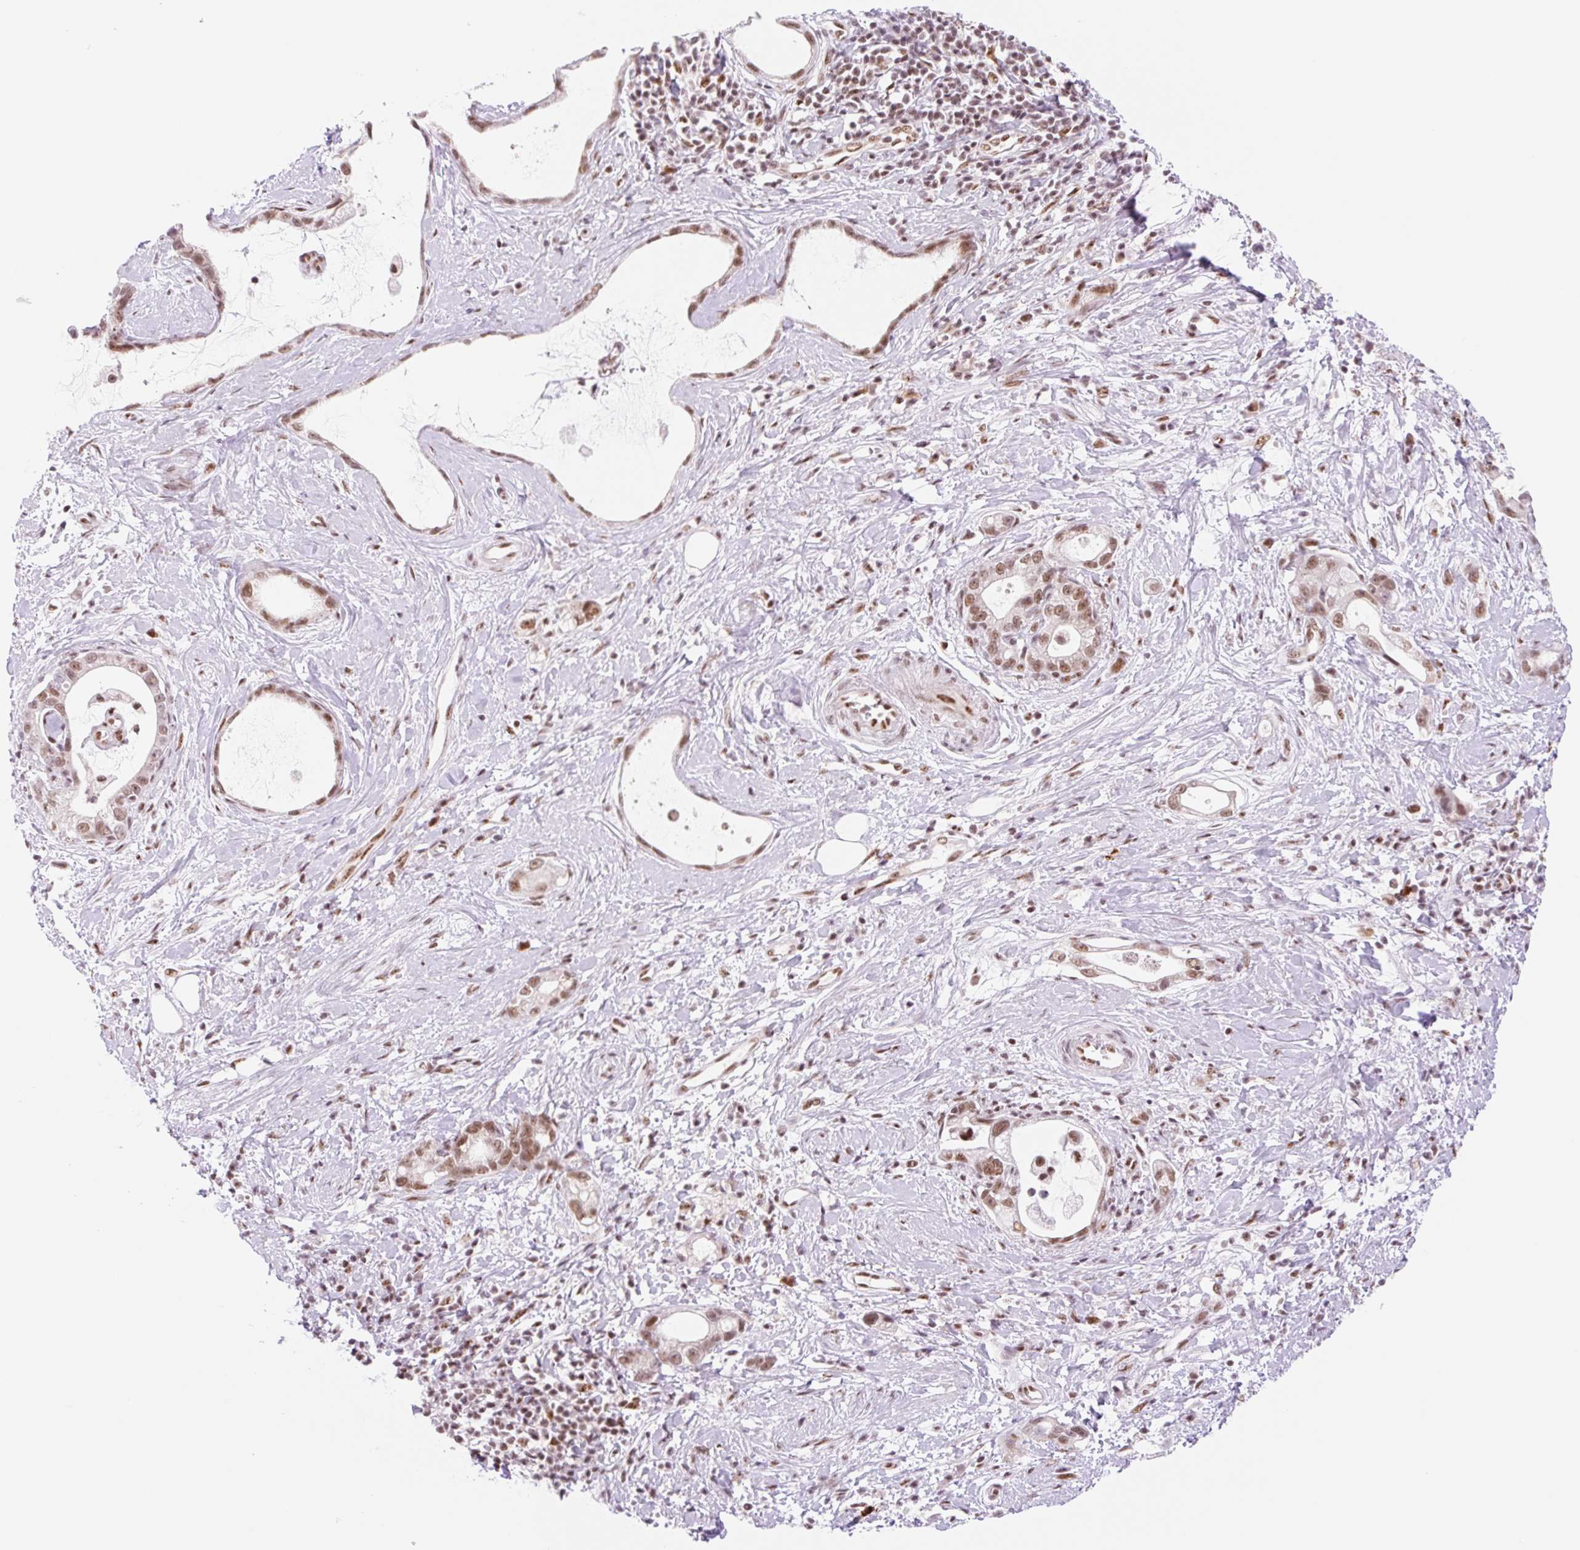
{"staining": {"intensity": "moderate", "quantity": ">75%", "location": "nuclear"}, "tissue": "stomach cancer", "cell_type": "Tumor cells", "image_type": "cancer", "snomed": [{"axis": "morphology", "description": "Adenocarcinoma, NOS"}, {"axis": "topography", "description": "Stomach"}], "caption": "A photomicrograph showing moderate nuclear expression in approximately >75% of tumor cells in stomach cancer (adenocarcinoma), as visualized by brown immunohistochemical staining.", "gene": "PRDM11", "patient": {"sex": "male", "age": 55}}